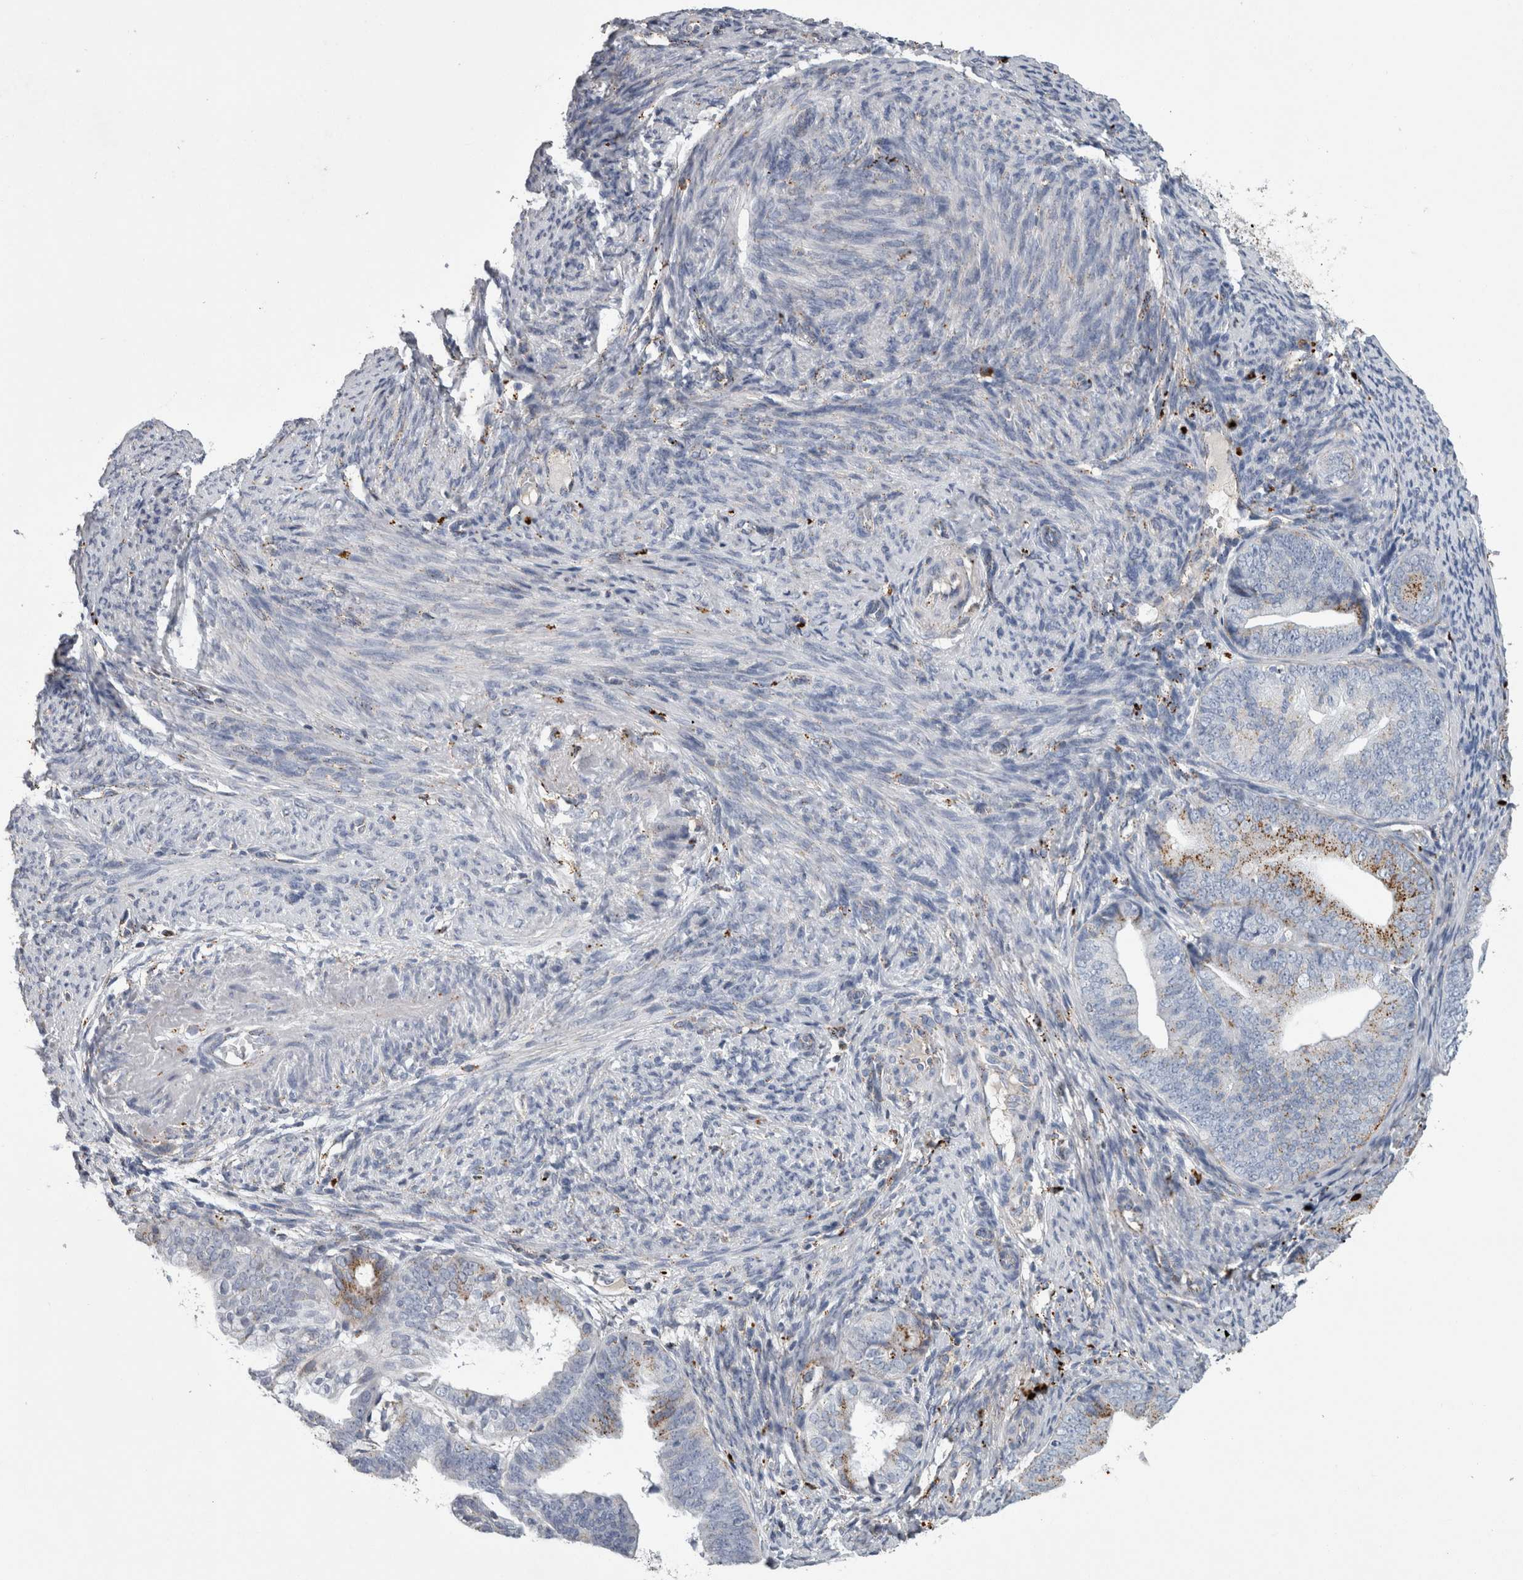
{"staining": {"intensity": "moderate", "quantity": "<25%", "location": "cytoplasmic/membranous"}, "tissue": "endometrial cancer", "cell_type": "Tumor cells", "image_type": "cancer", "snomed": [{"axis": "morphology", "description": "Adenocarcinoma, NOS"}, {"axis": "topography", "description": "Endometrium"}], "caption": "DAB immunohistochemical staining of human endometrial cancer demonstrates moderate cytoplasmic/membranous protein staining in about <25% of tumor cells.", "gene": "DPP7", "patient": {"sex": "female", "age": 63}}